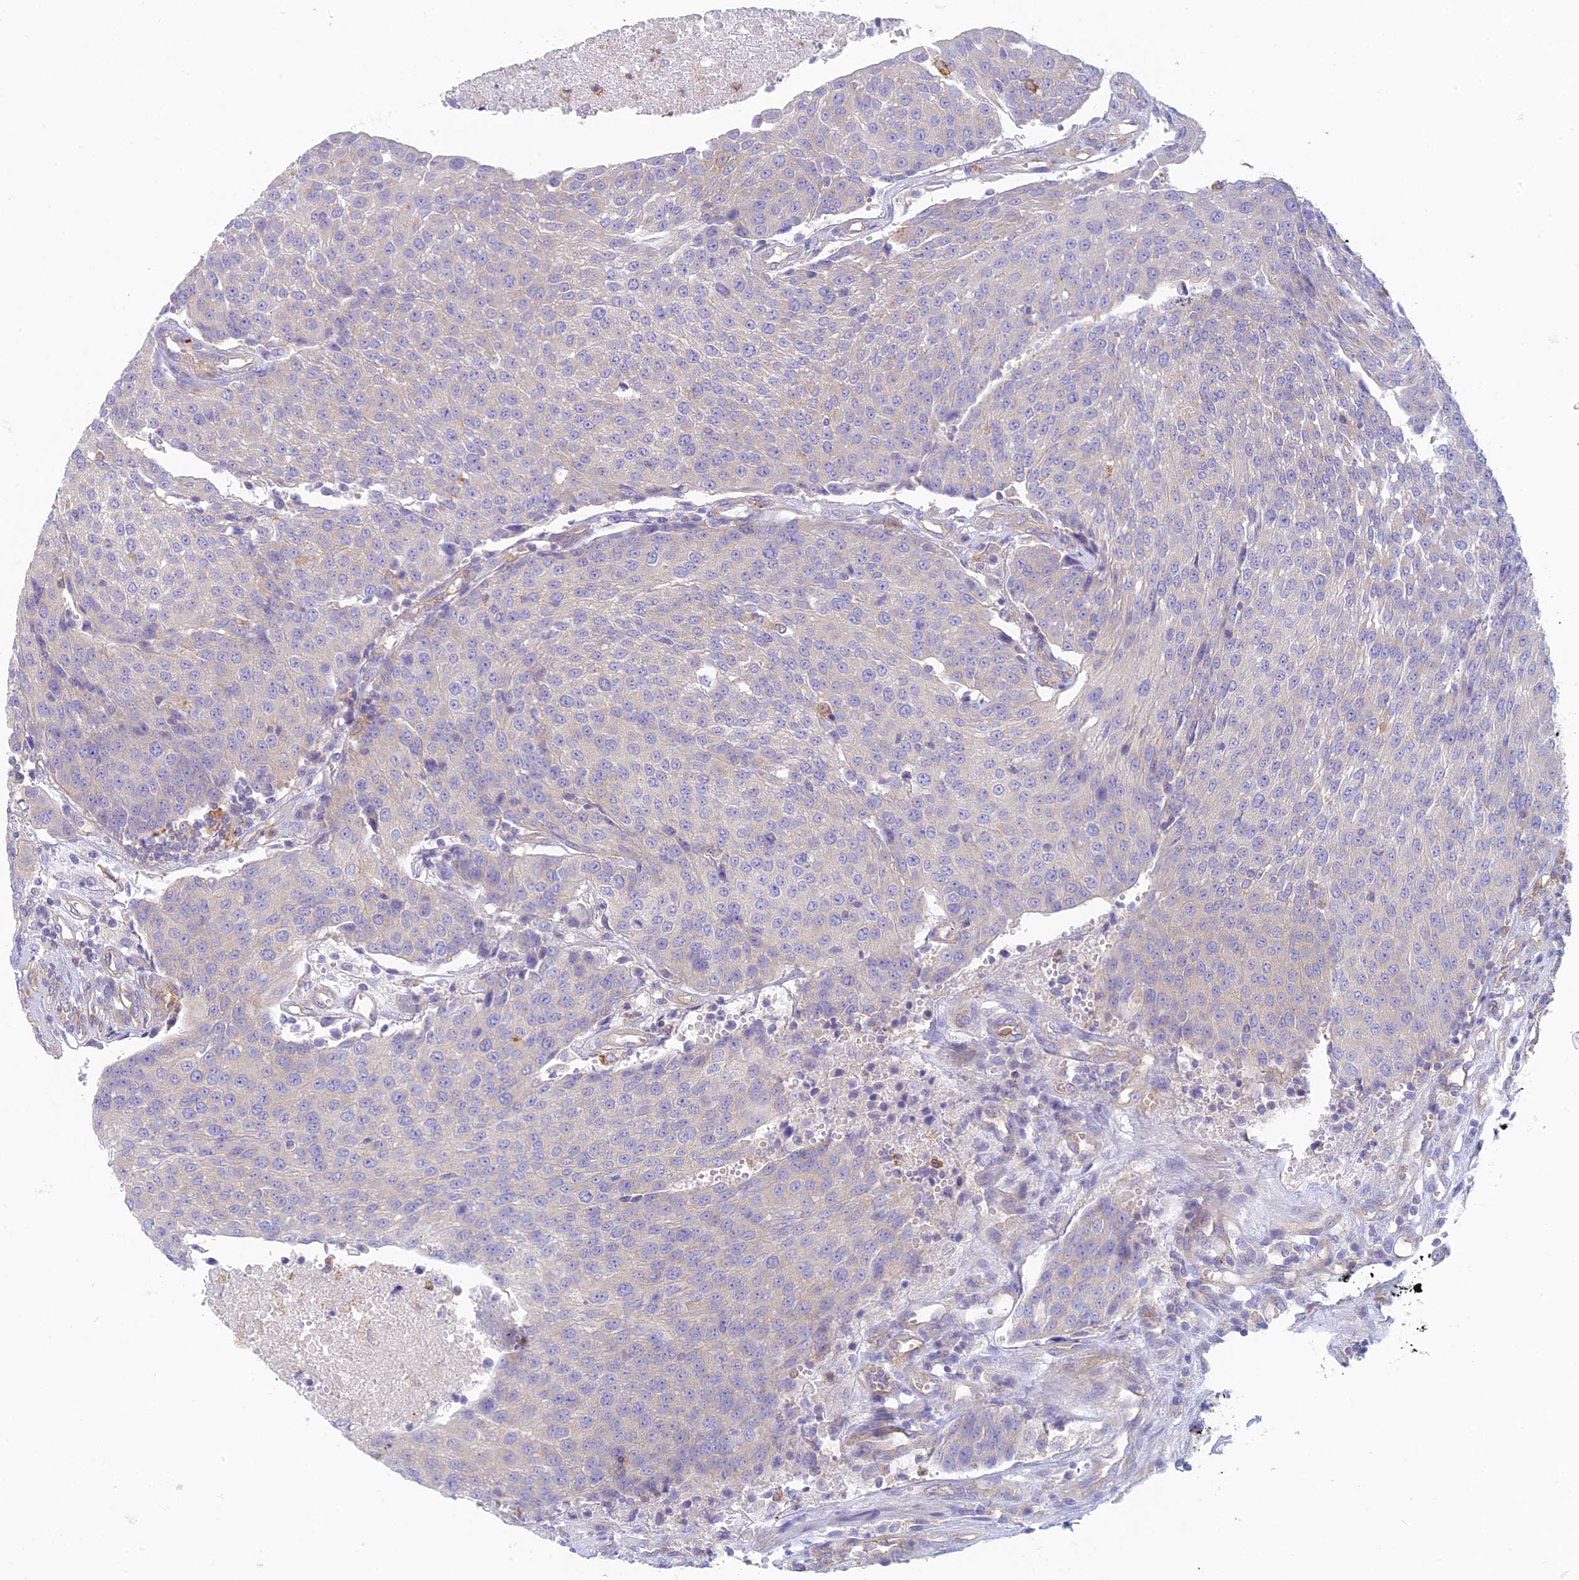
{"staining": {"intensity": "negative", "quantity": "none", "location": "none"}, "tissue": "urothelial cancer", "cell_type": "Tumor cells", "image_type": "cancer", "snomed": [{"axis": "morphology", "description": "Urothelial carcinoma, High grade"}, {"axis": "topography", "description": "Urinary bladder"}], "caption": "Immunohistochemical staining of human urothelial carcinoma (high-grade) demonstrates no significant expression in tumor cells. (Stains: DAB (3,3'-diaminobenzidine) IHC with hematoxylin counter stain, Microscopy: brightfield microscopy at high magnification).", "gene": "STRN4", "patient": {"sex": "female", "age": 85}}